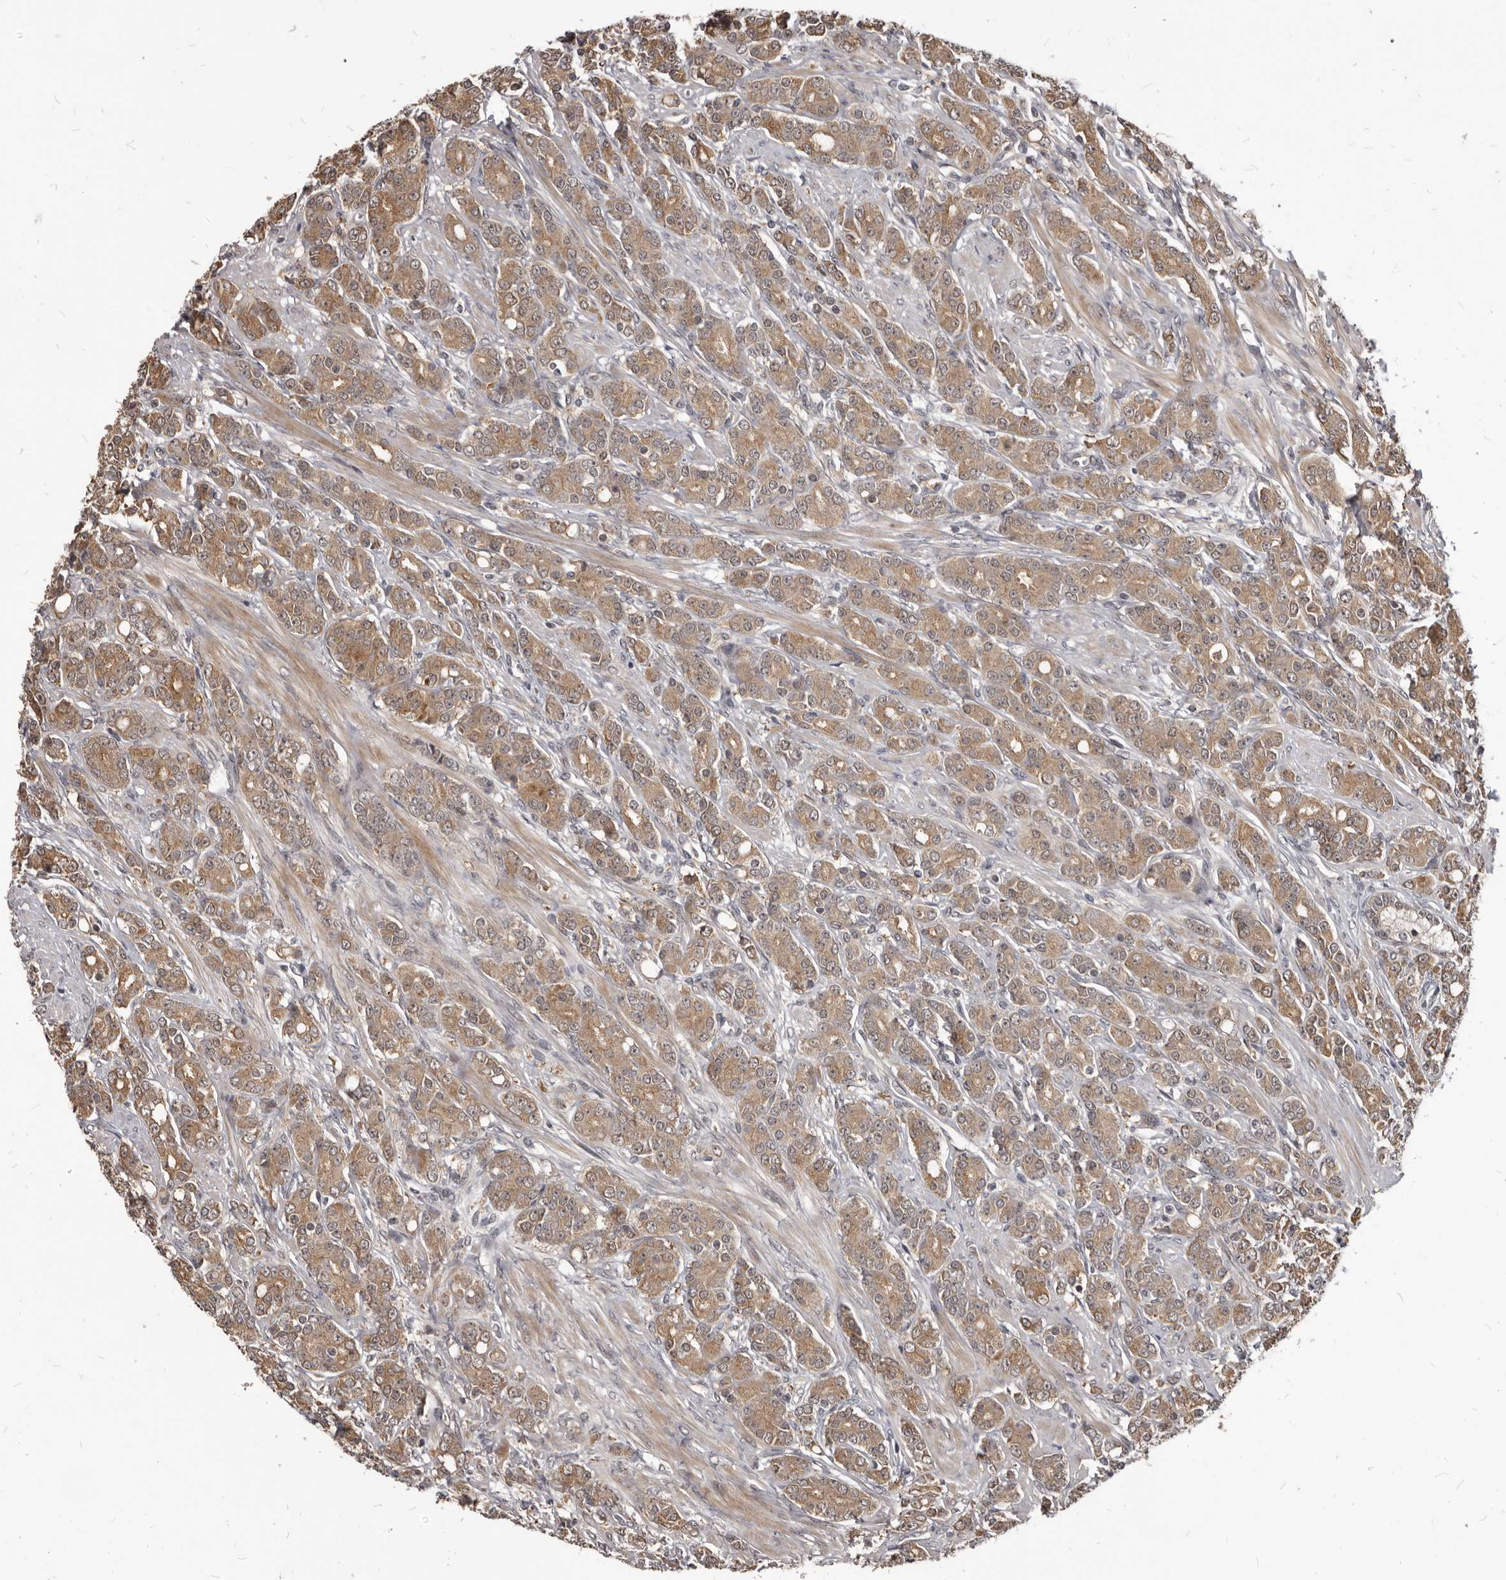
{"staining": {"intensity": "moderate", "quantity": ">75%", "location": "cytoplasmic/membranous"}, "tissue": "prostate cancer", "cell_type": "Tumor cells", "image_type": "cancer", "snomed": [{"axis": "morphology", "description": "Adenocarcinoma, High grade"}, {"axis": "topography", "description": "Prostate"}], "caption": "Brown immunohistochemical staining in human high-grade adenocarcinoma (prostate) displays moderate cytoplasmic/membranous positivity in about >75% of tumor cells.", "gene": "GABPB2", "patient": {"sex": "male", "age": 62}}